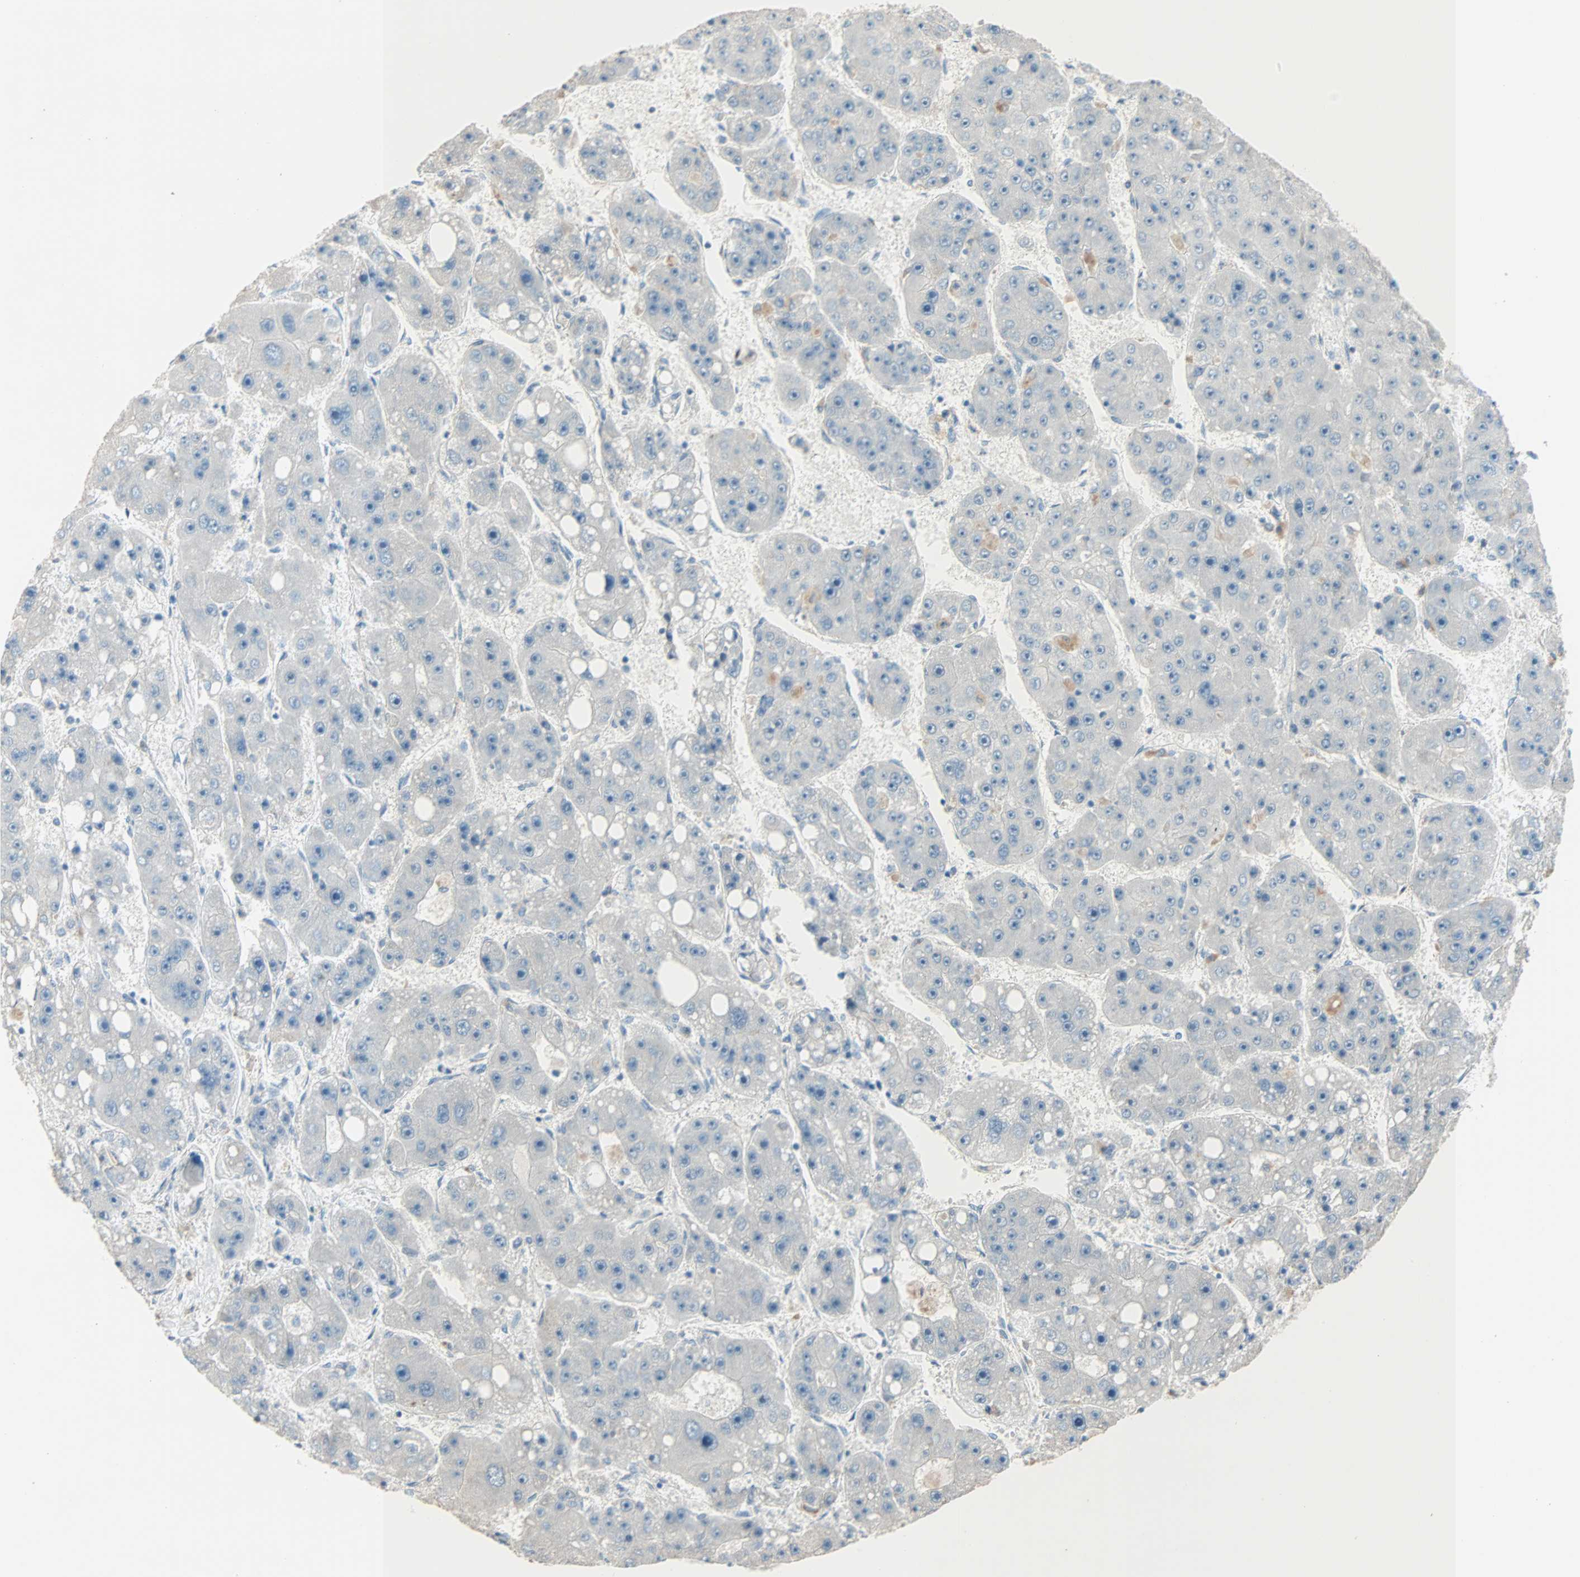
{"staining": {"intensity": "negative", "quantity": "none", "location": "none"}, "tissue": "liver cancer", "cell_type": "Tumor cells", "image_type": "cancer", "snomed": [{"axis": "morphology", "description": "Carcinoma, Hepatocellular, NOS"}, {"axis": "topography", "description": "Liver"}], "caption": "Immunohistochemistry (IHC) of human liver cancer (hepatocellular carcinoma) demonstrates no staining in tumor cells. The staining is performed using DAB (3,3'-diaminobenzidine) brown chromogen with nuclei counter-stained in using hematoxylin.", "gene": "ACVRL1", "patient": {"sex": "female", "age": 61}}